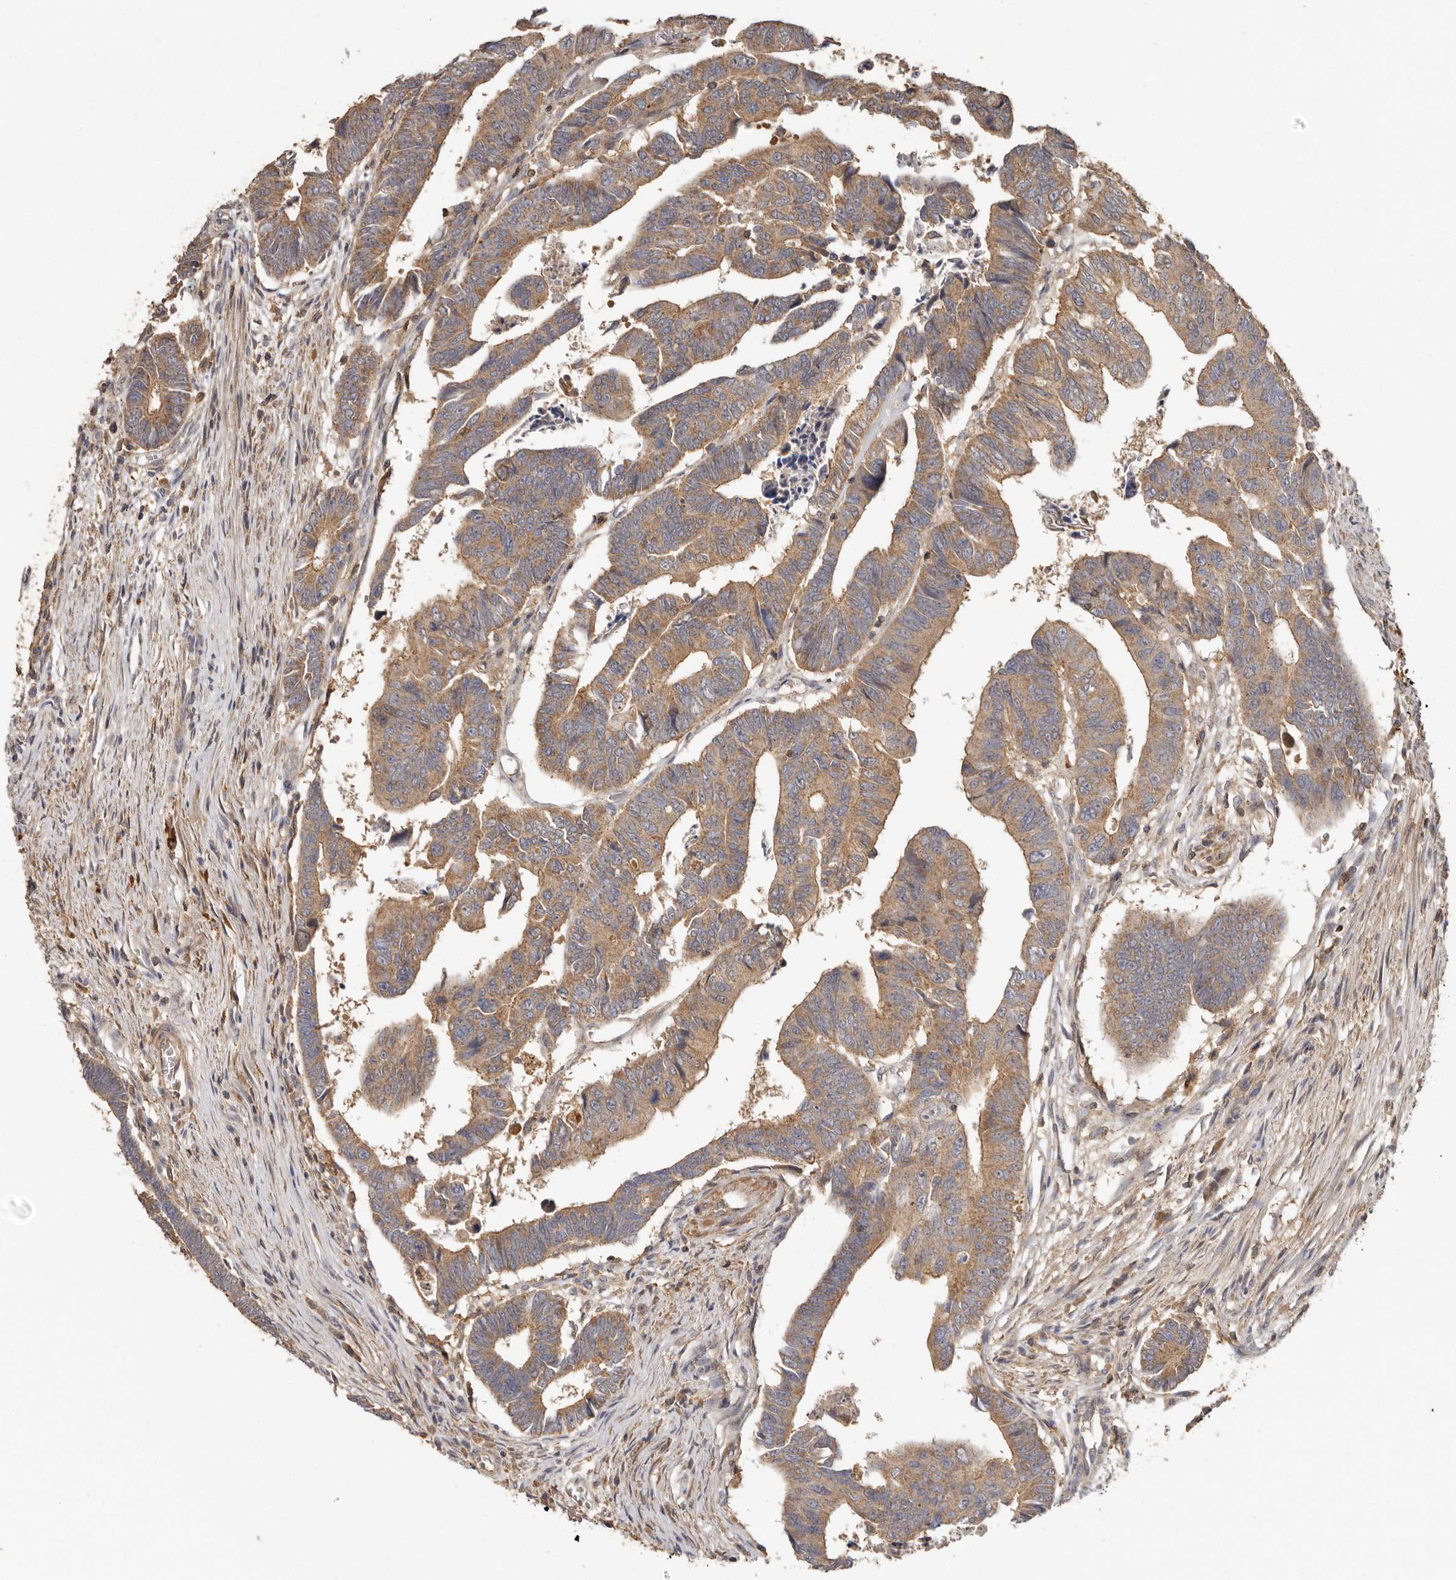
{"staining": {"intensity": "moderate", "quantity": ">75%", "location": "cytoplasmic/membranous"}, "tissue": "colorectal cancer", "cell_type": "Tumor cells", "image_type": "cancer", "snomed": [{"axis": "morphology", "description": "Adenocarcinoma, NOS"}, {"axis": "topography", "description": "Rectum"}], "caption": "This is a histology image of immunohistochemistry staining of colorectal adenocarcinoma, which shows moderate staining in the cytoplasmic/membranous of tumor cells.", "gene": "RWDD1", "patient": {"sex": "female", "age": 65}}